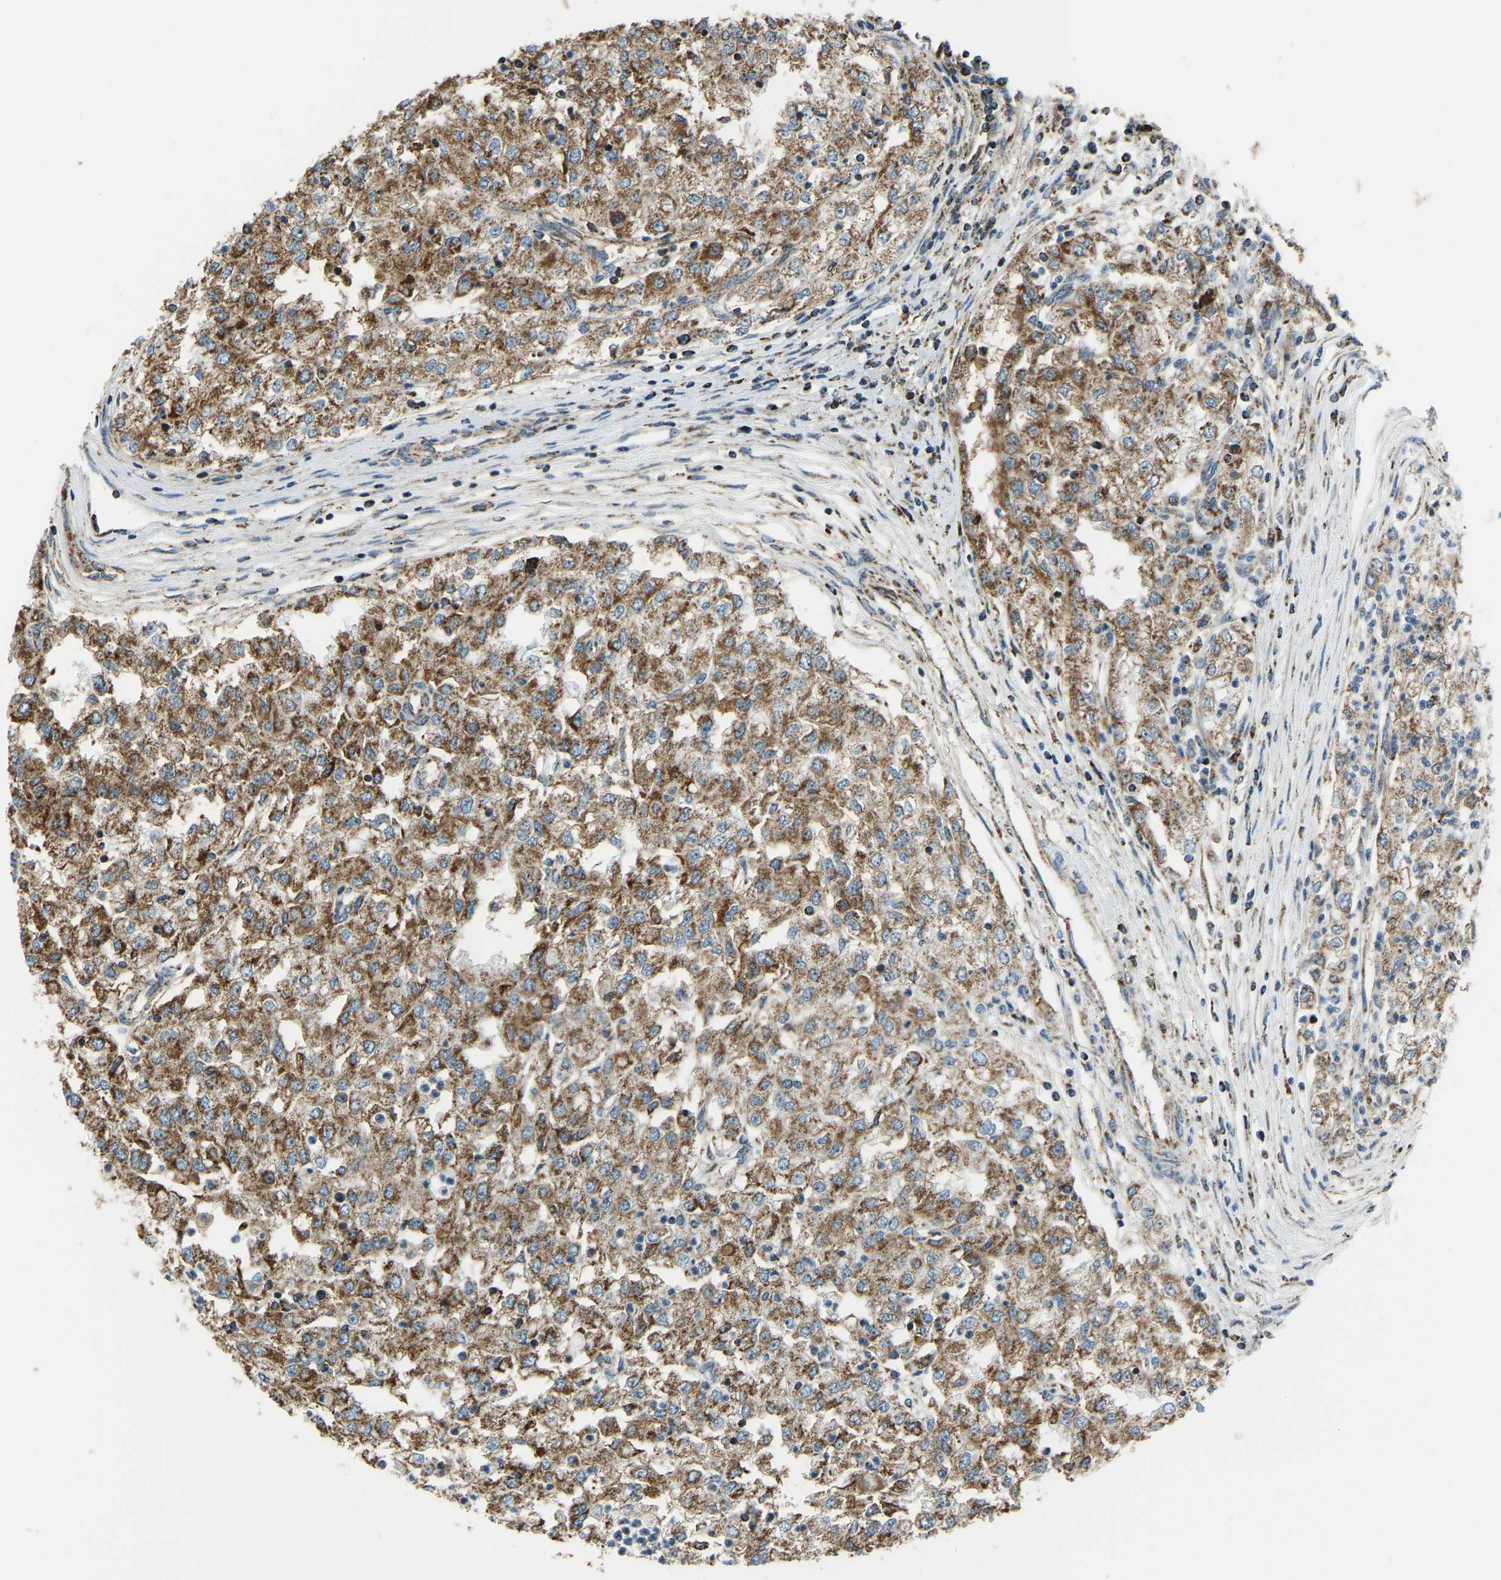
{"staining": {"intensity": "moderate", "quantity": ">75%", "location": "cytoplasmic/membranous"}, "tissue": "renal cancer", "cell_type": "Tumor cells", "image_type": "cancer", "snomed": [{"axis": "morphology", "description": "Adenocarcinoma, NOS"}, {"axis": "topography", "description": "Kidney"}], "caption": "Brown immunohistochemical staining in renal cancer demonstrates moderate cytoplasmic/membranous expression in about >75% of tumor cells. (DAB = brown stain, brightfield microscopy at high magnification).", "gene": "RBM33", "patient": {"sex": "female", "age": 54}}